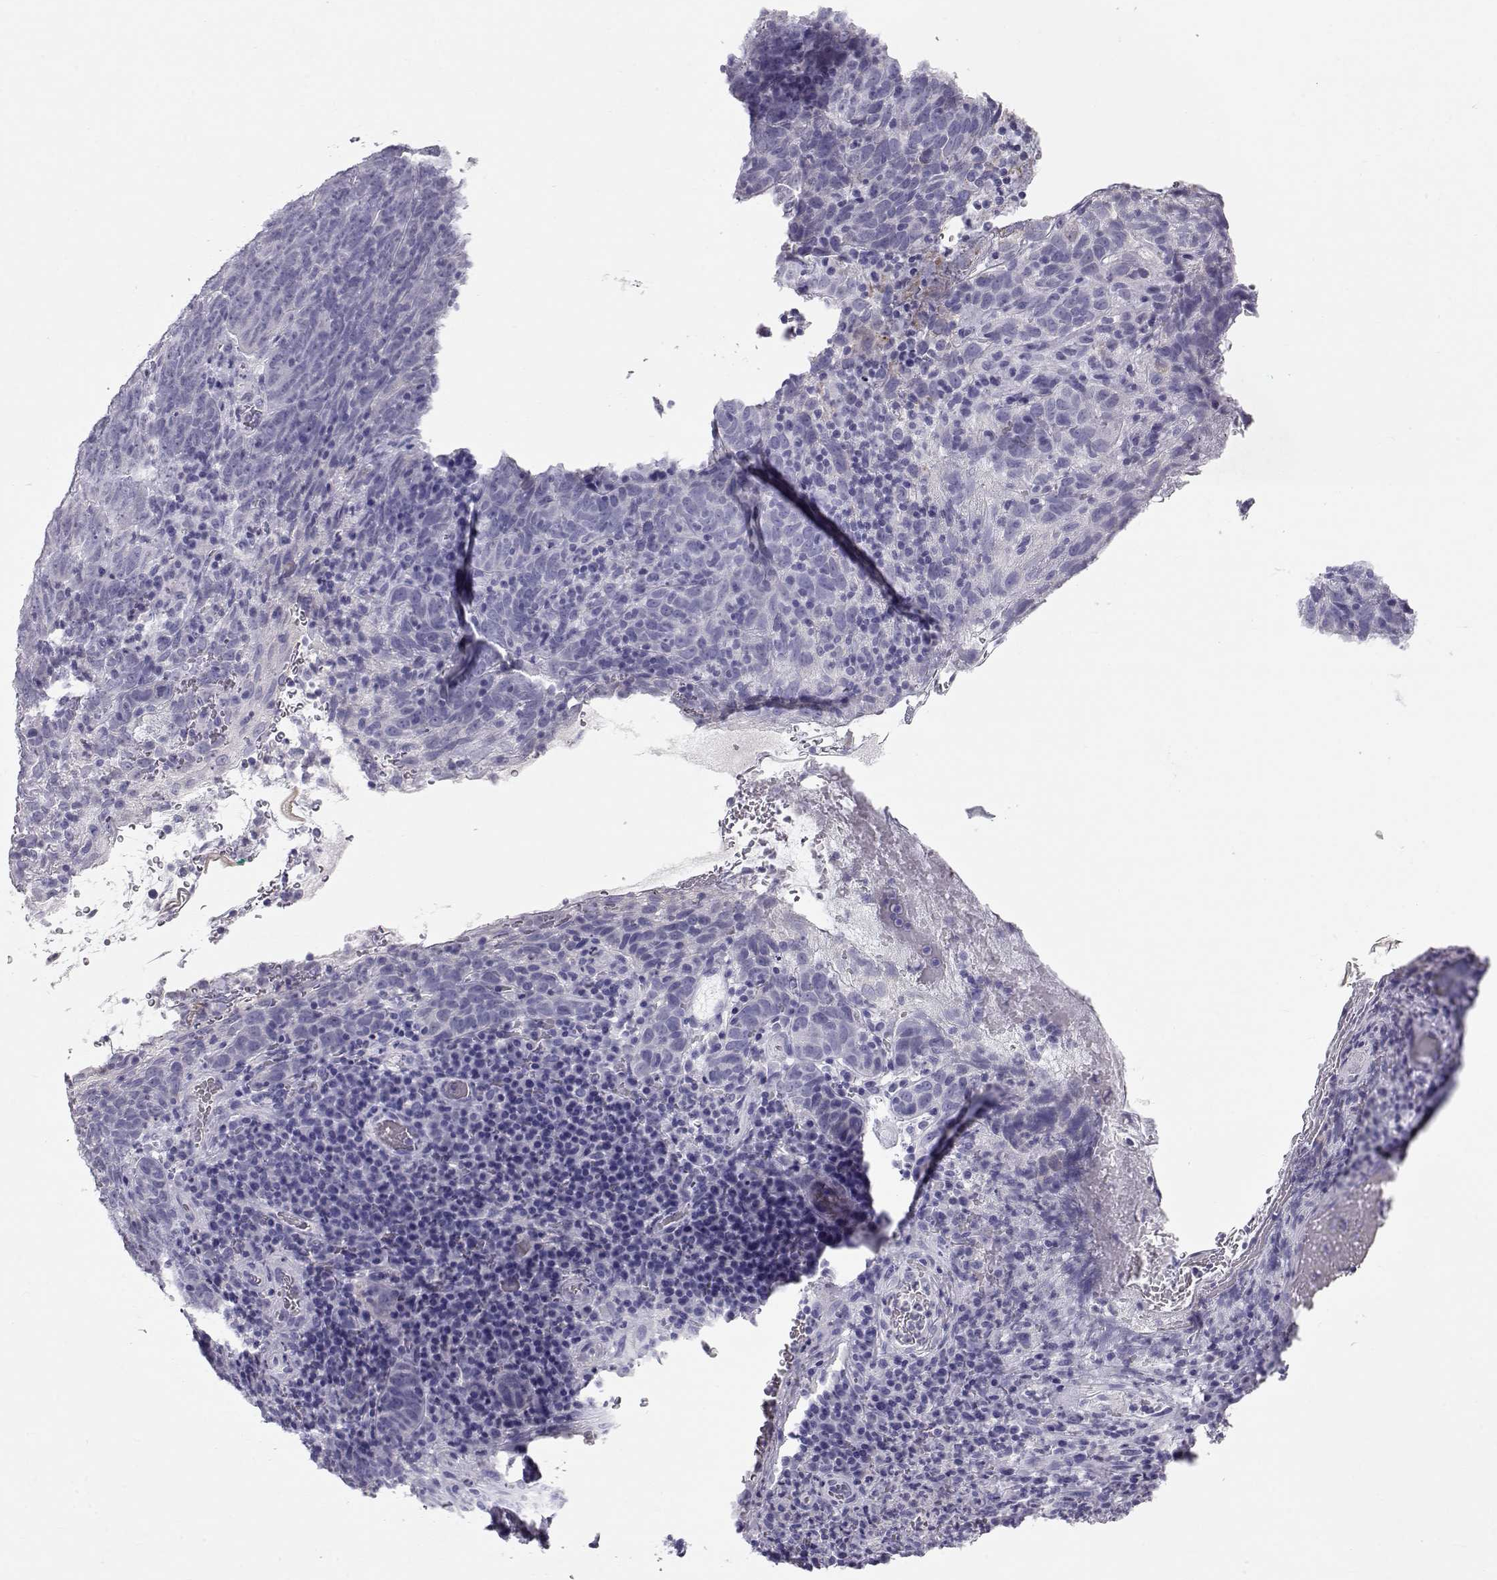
{"staining": {"intensity": "negative", "quantity": "none", "location": "none"}, "tissue": "skin cancer", "cell_type": "Tumor cells", "image_type": "cancer", "snomed": [{"axis": "morphology", "description": "Squamous cell carcinoma, NOS"}, {"axis": "topography", "description": "Skin"}, {"axis": "topography", "description": "Anal"}], "caption": "Human squamous cell carcinoma (skin) stained for a protein using immunohistochemistry (IHC) exhibits no positivity in tumor cells.", "gene": "GPR26", "patient": {"sex": "female", "age": 51}}